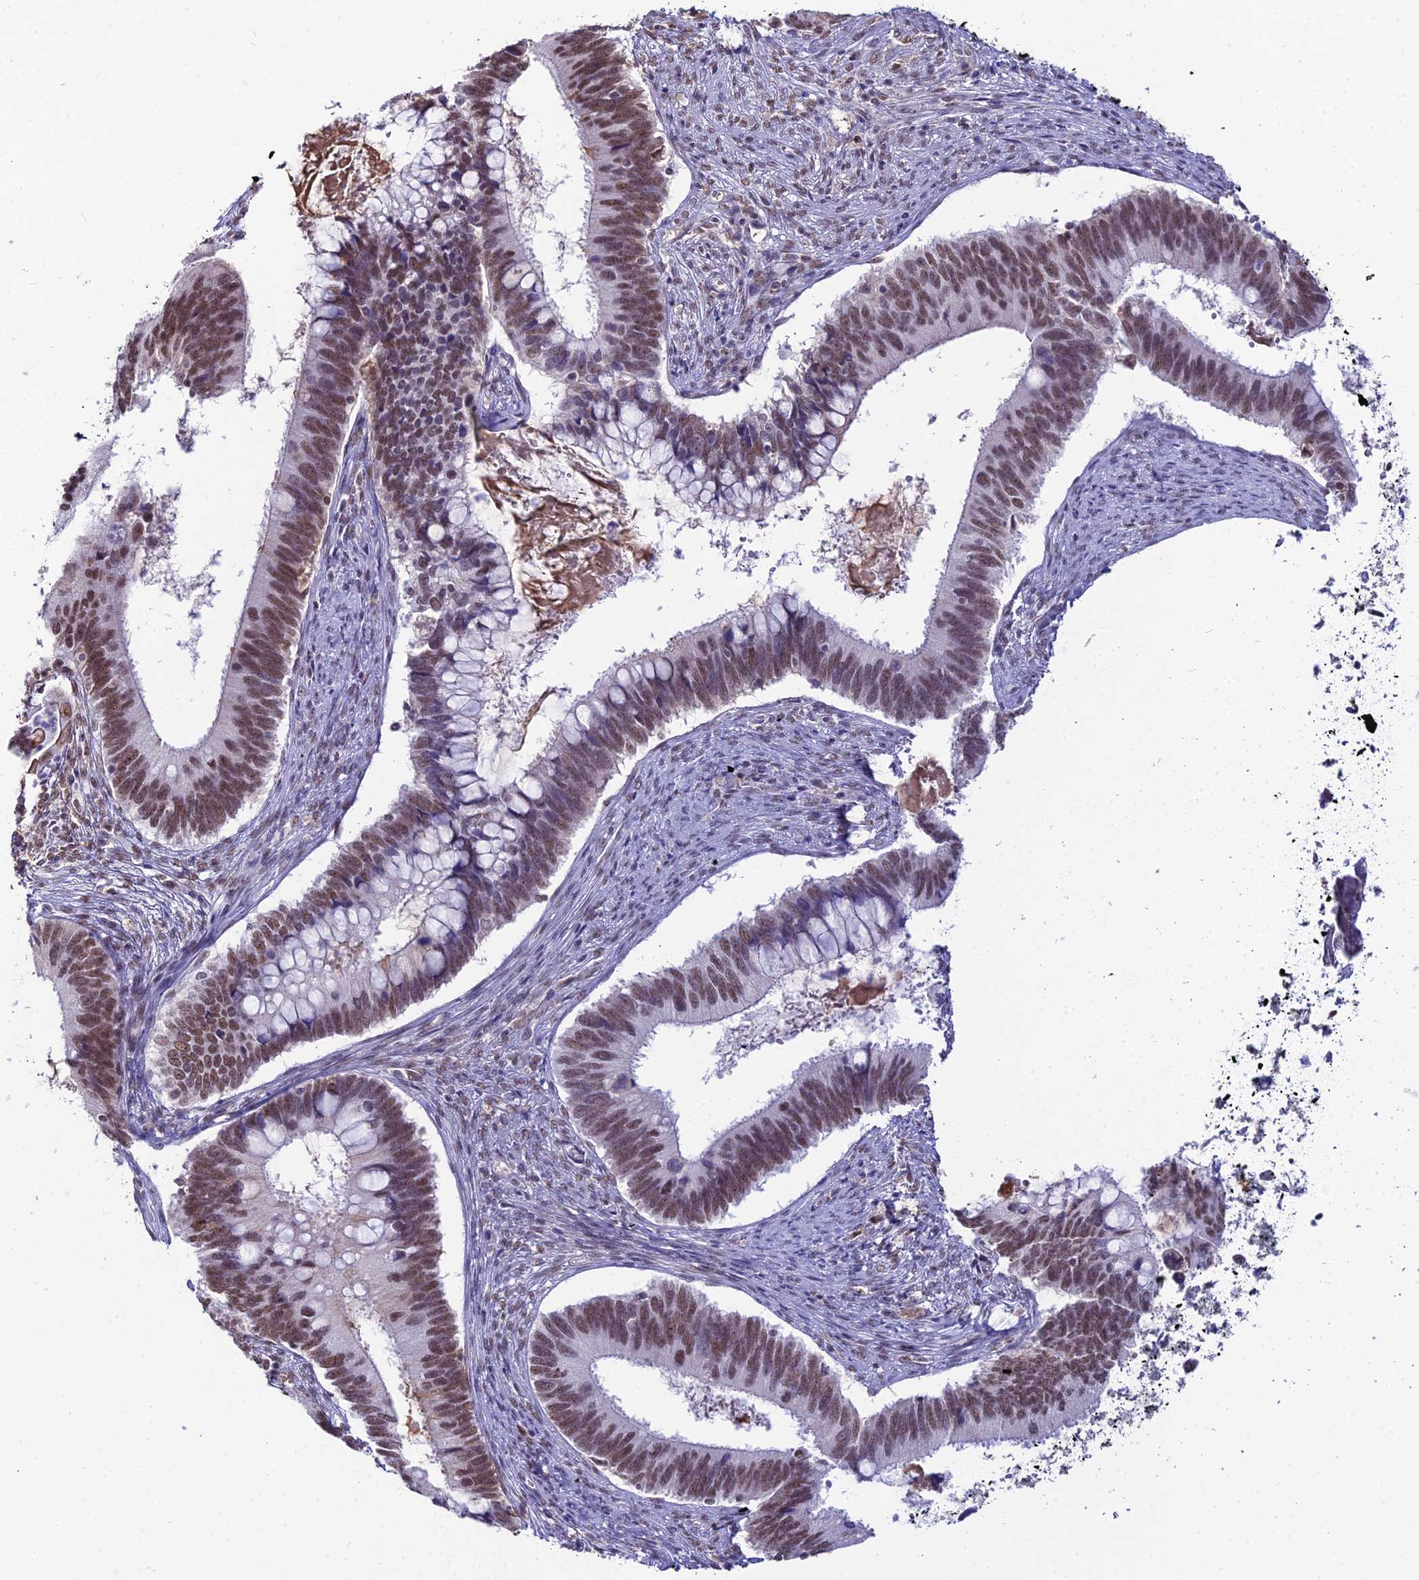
{"staining": {"intensity": "moderate", "quantity": ">75%", "location": "nuclear"}, "tissue": "cervical cancer", "cell_type": "Tumor cells", "image_type": "cancer", "snomed": [{"axis": "morphology", "description": "Adenocarcinoma, NOS"}, {"axis": "topography", "description": "Cervix"}], "caption": "Immunohistochemistry (IHC) image of human cervical cancer (adenocarcinoma) stained for a protein (brown), which displays medium levels of moderate nuclear positivity in approximately >75% of tumor cells.", "gene": "RBM12", "patient": {"sex": "female", "age": 42}}